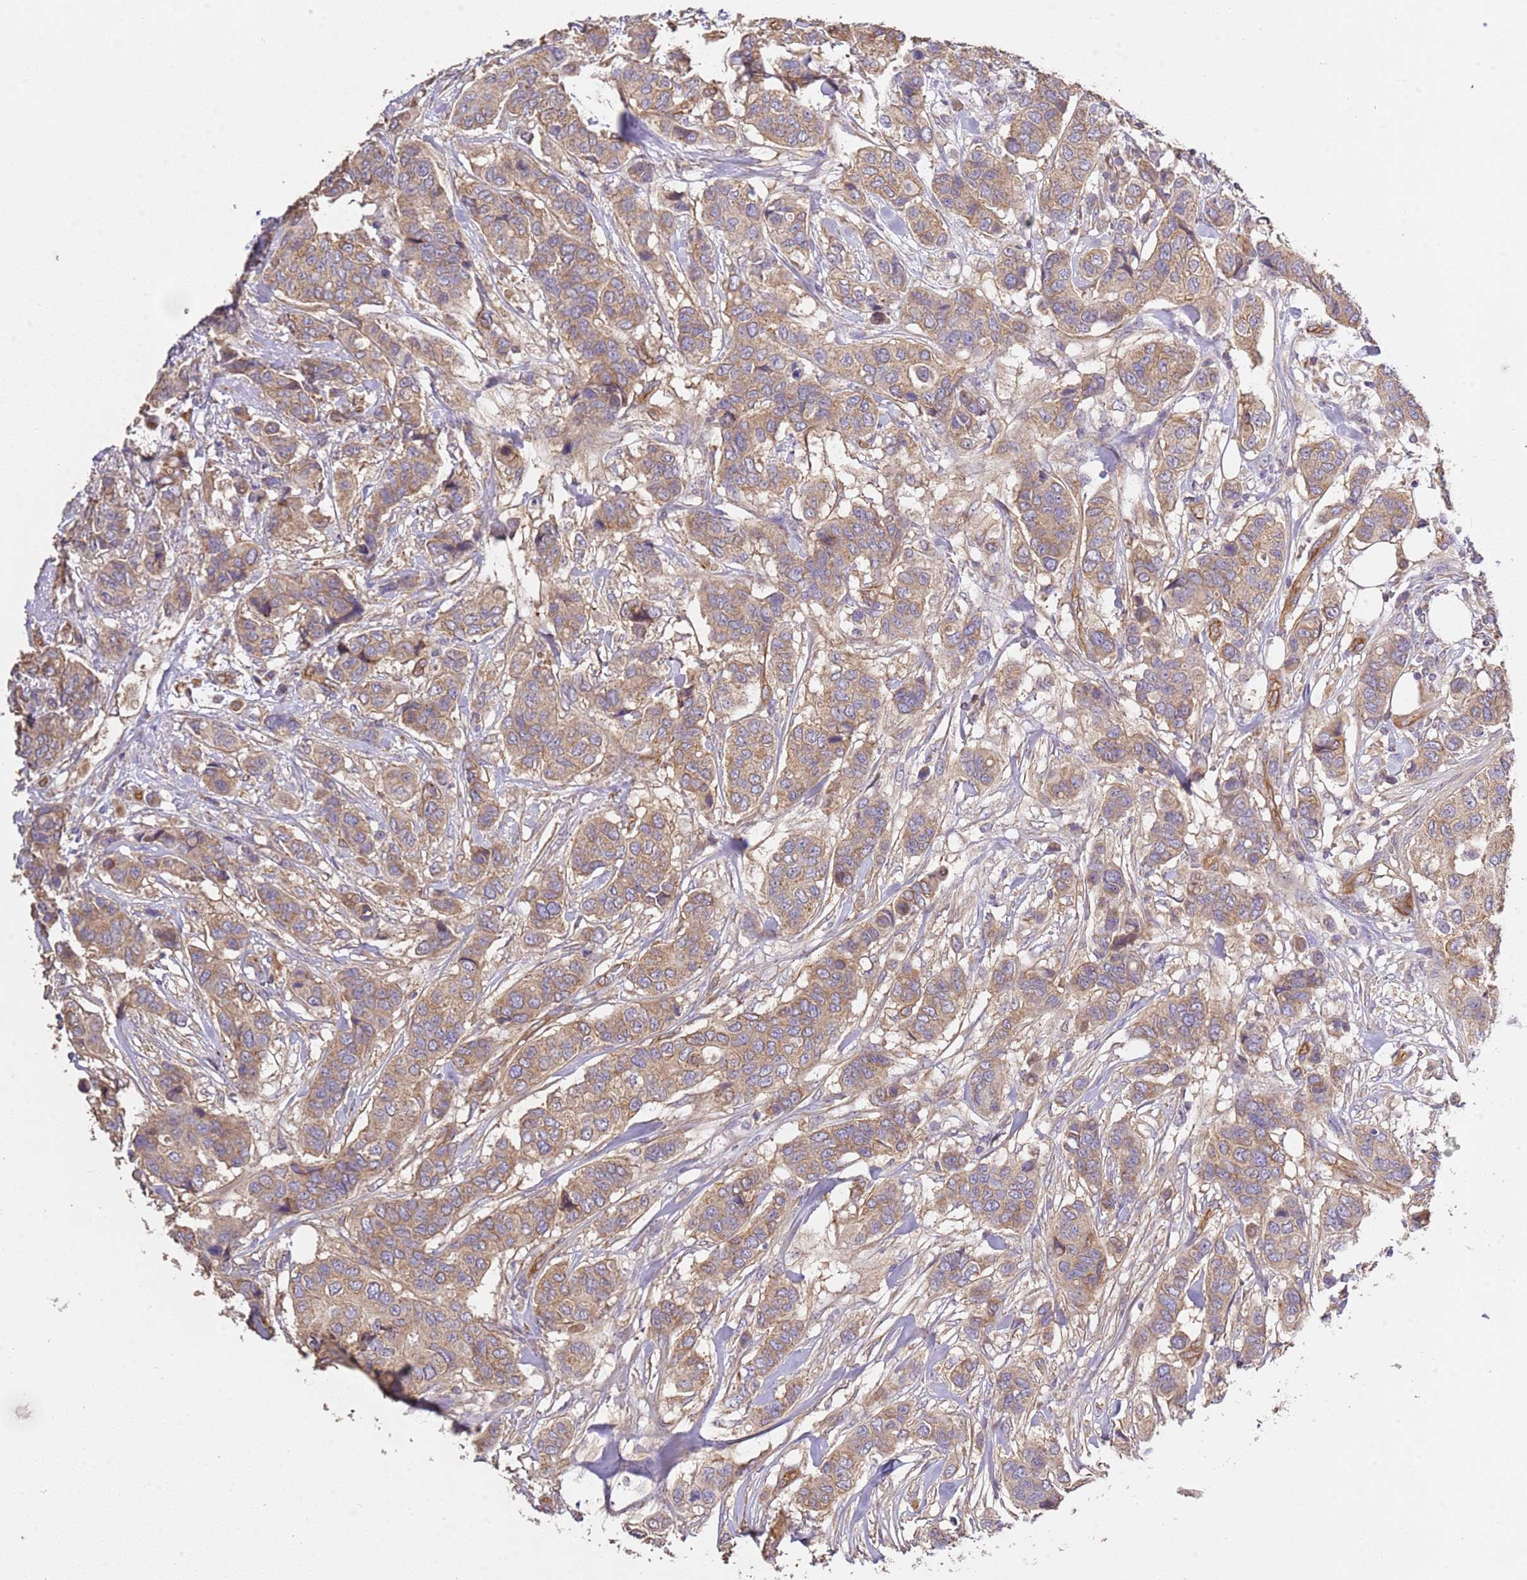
{"staining": {"intensity": "moderate", "quantity": ">75%", "location": "cytoplasmic/membranous"}, "tissue": "breast cancer", "cell_type": "Tumor cells", "image_type": "cancer", "snomed": [{"axis": "morphology", "description": "Lobular carcinoma"}, {"axis": "topography", "description": "Breast"}], "caption": "Tumor cells exhibit medium levels of moderate cytoplasmic/membranous staining in approximately >75% of cells in human breast lobular carcinoma.", "gene": "DOCK9", "patient": {"sex": "female", "age": 51}}